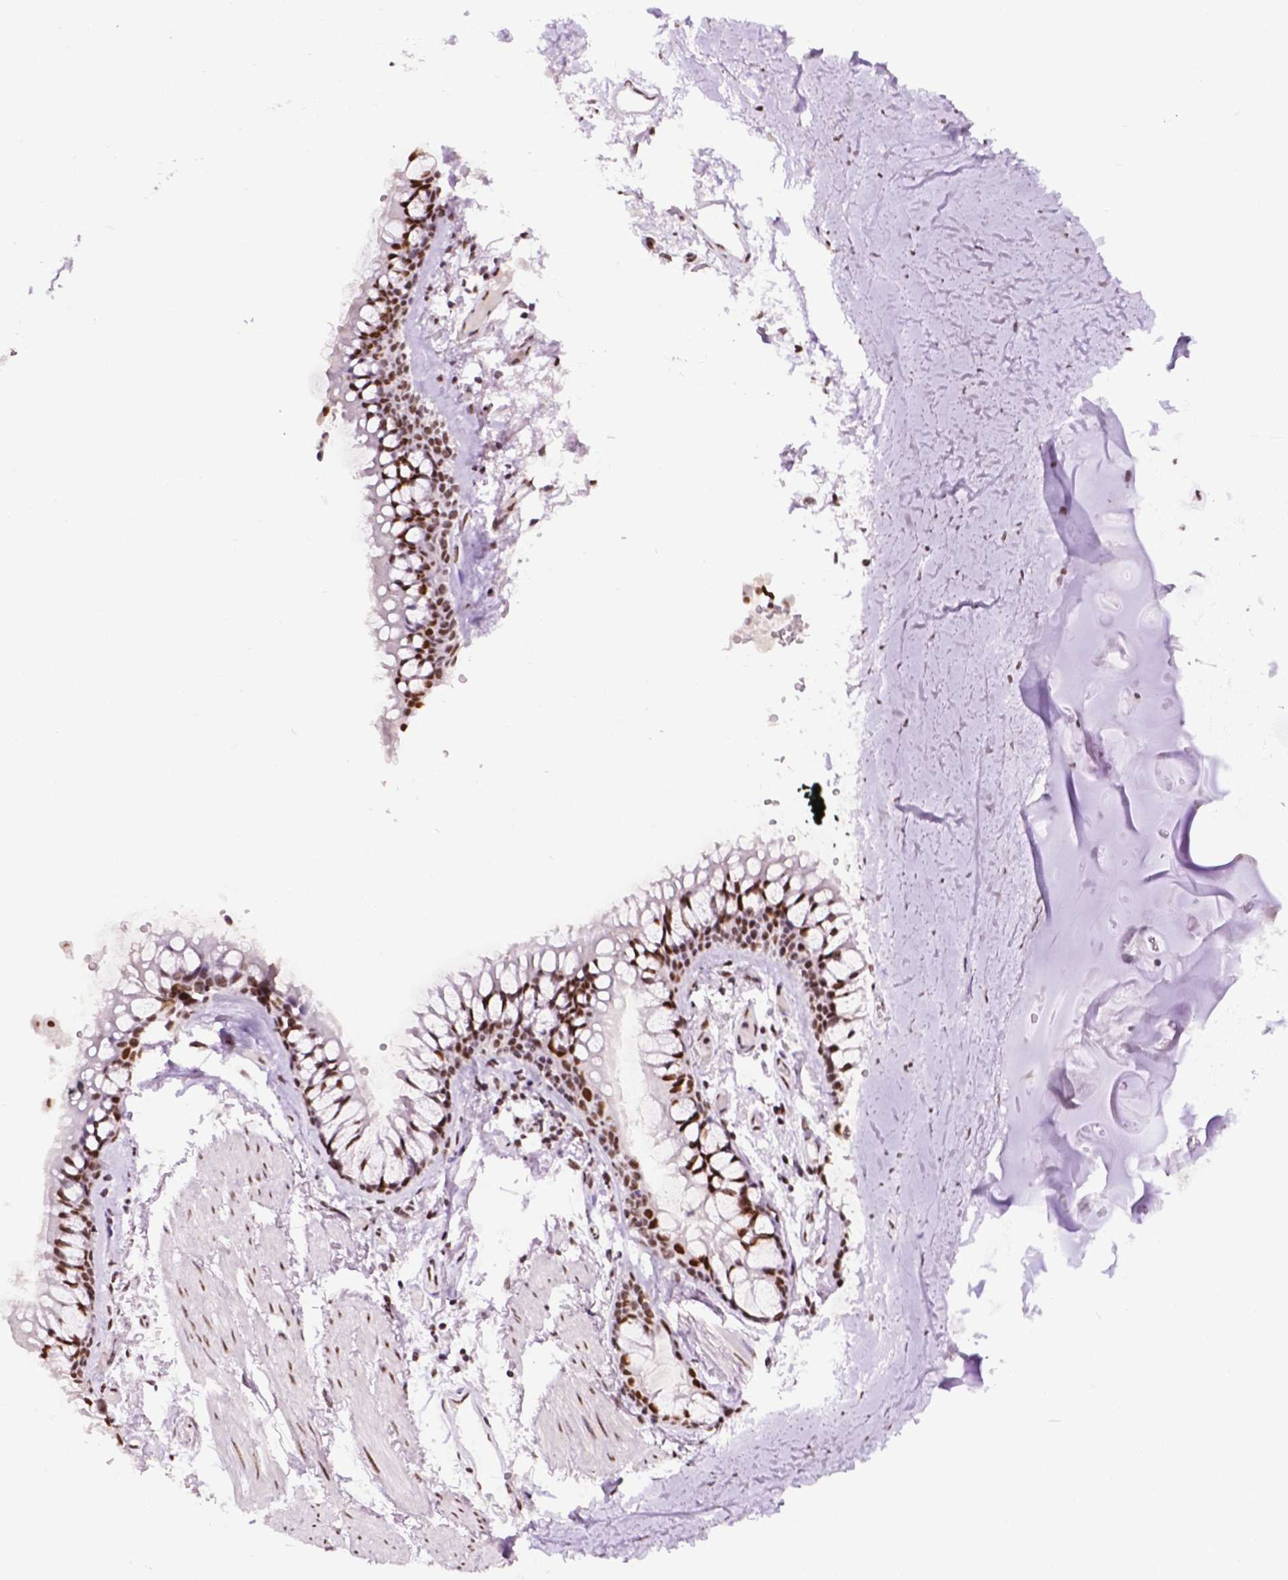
{"staining": {"intensity": "moderate", "quantity": "25%-75%", "location": "nuclear"}, "tissue": "soft tissue", "cell_type": "Chondrocytes", "image_type": "normal", "snomed": [{"axis": "morphology", "description": "Normal tissue, NOS"}, {"axis": "topography", "description": "Cartilage tissue"}, {"axis": "topography", "description": "Bronchus"}], "caption": "This micrograph exhibits benign soft tissue stained with immunohistochemistry (IHC) to label a protein in brown. The nuclear of chondrocytes show moderate positivity for the protein. Nuclei are counter-stained blue.", "gene": "CCAR2", "patient": {"sex": "female", "age": 79}}